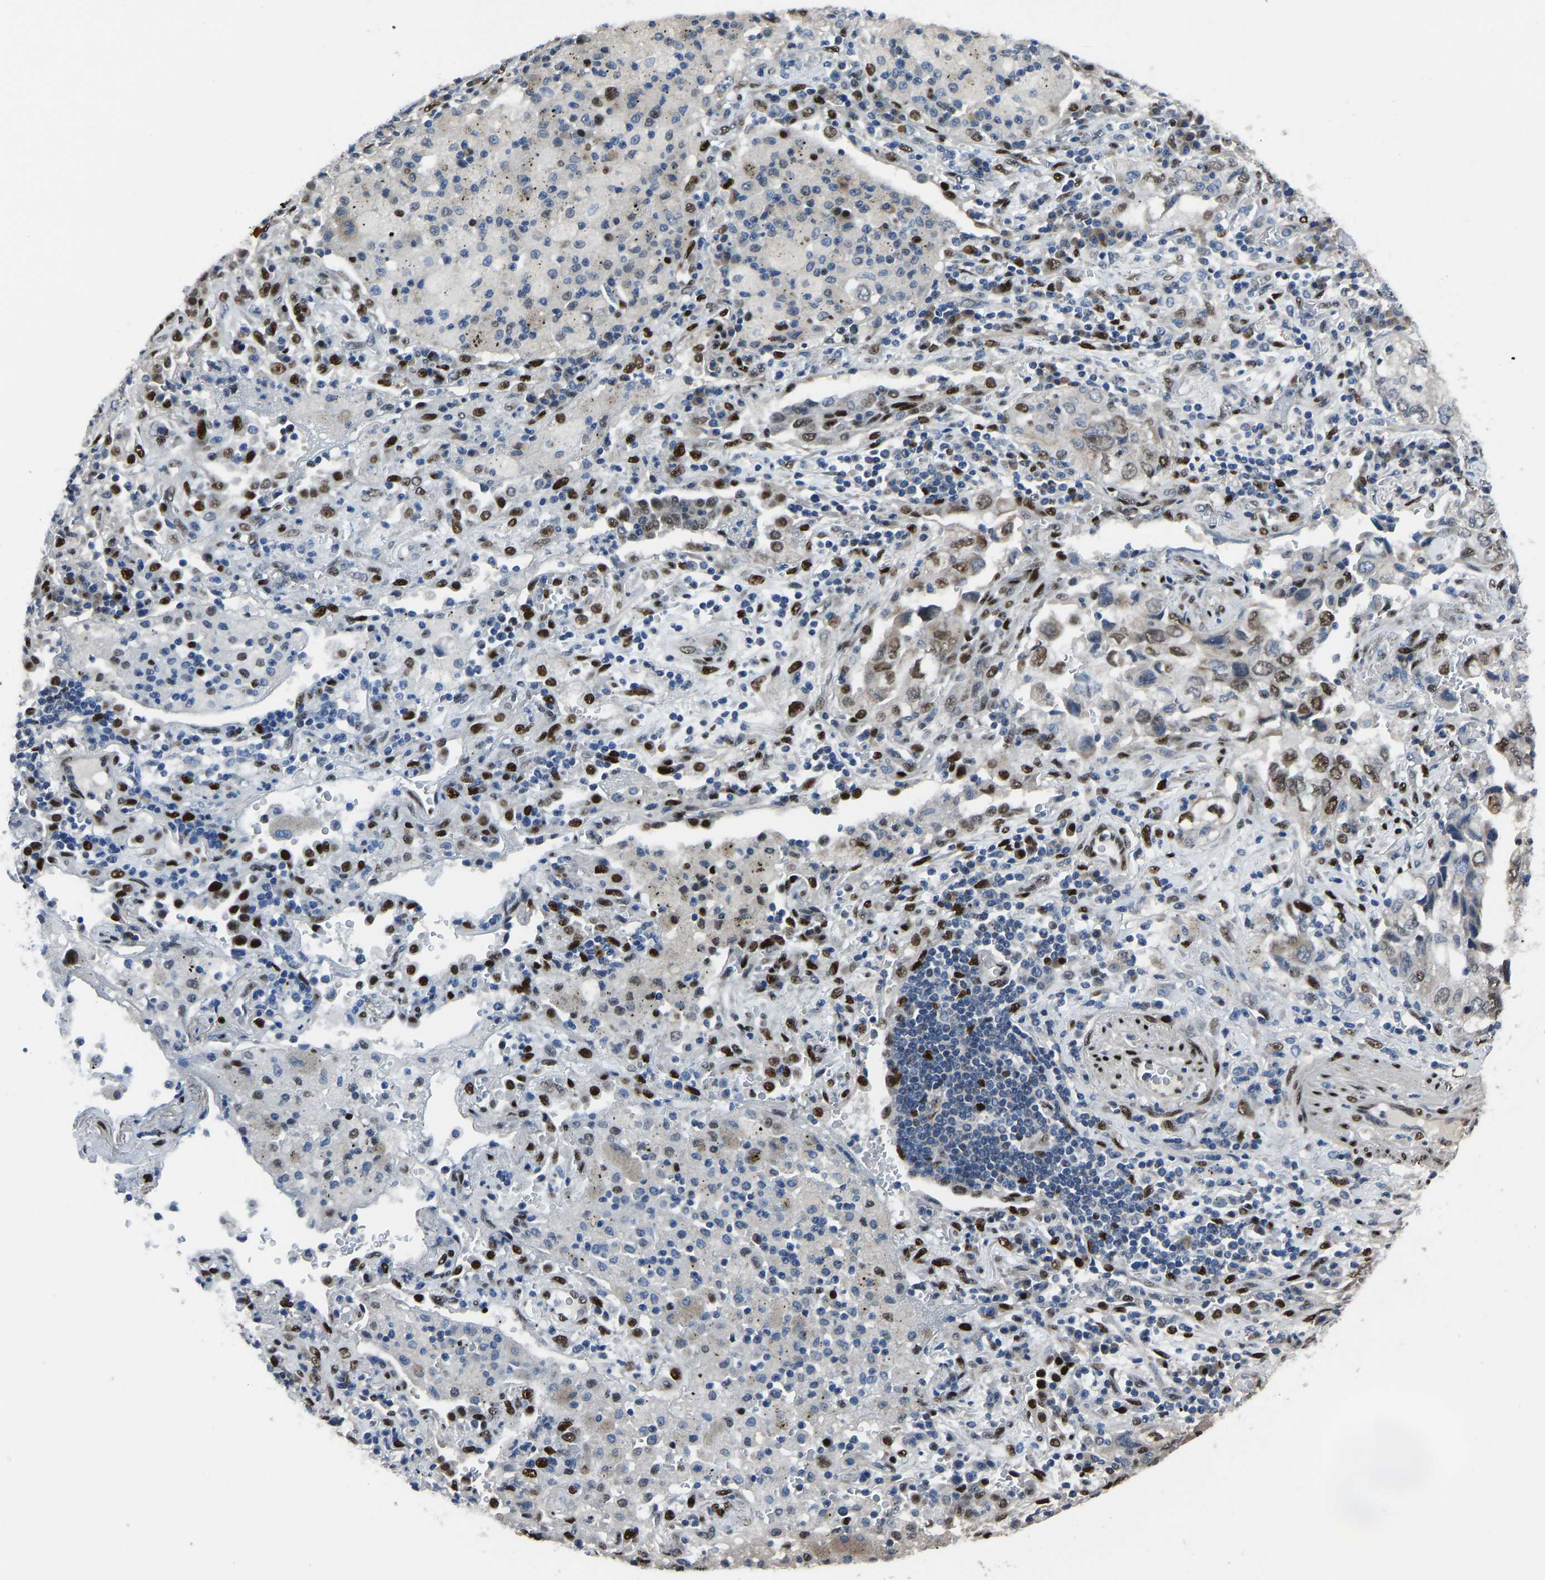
{"staining": {"intensity": "moderate", "quantity": "25%-75%", "location": "nuclear"}, "tissue": "lung cancer", "cell_type": "Tumor cells", "image_type": "cancer", "snomed": [{"axis": "morphology", "description": "Adenocarcinoma, NOS"}, {"axis": "topography", "description": "Lung"}], "caption": "Brown immunohistochemical staining in adenocarcinoma (lung) displays moderate nuclear positivity in about 25%-75% of tumor cells. The staining was performed using DAB, with brown indicating positive protein expression. Nuclei are stained blue with hematoxylin.", "gene": "EGR1", "patient": {"sex": "male", "age": 64}}